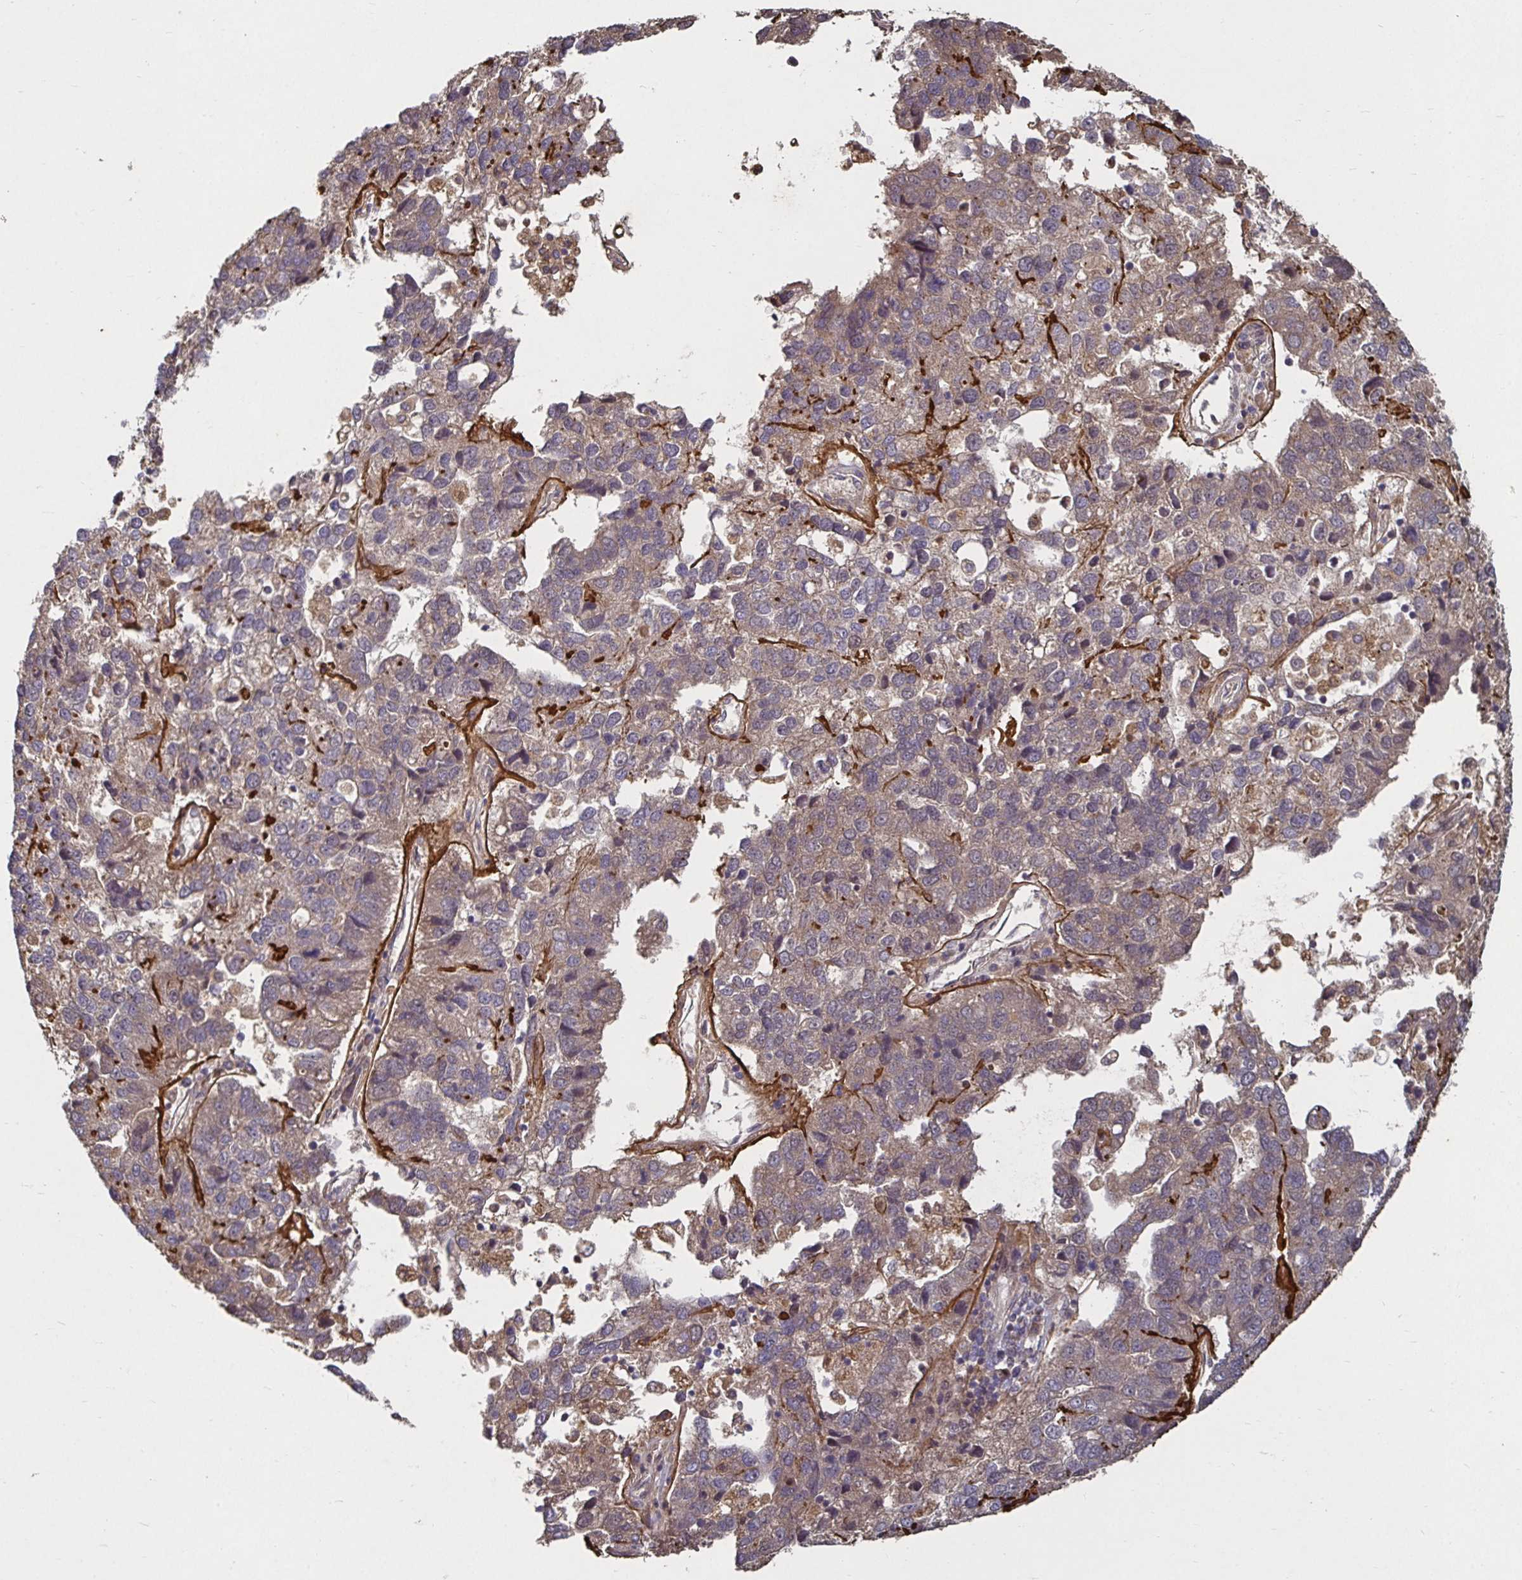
{"staining": {"intensity": "weak", "quantity": "<25%", "location": "cytoplasmic/membranous"}, "tissue": "pancreatic cancer", "cell_type": "Tumor cells", "image_type": "cancer", "snomed": [{"axis": "morphology", "description": "Adenocarcinoma, NOS"}, {"axis": "topography", "description": "Pancreas"}], "caption": "IHC histopathology image of adenocarcinoma (pancreatic) stained for a protein (brown), which exhibits no staining in tumor cells.", "gene": "SMYD3", "patient": {"sex": "female", "age": 61}}